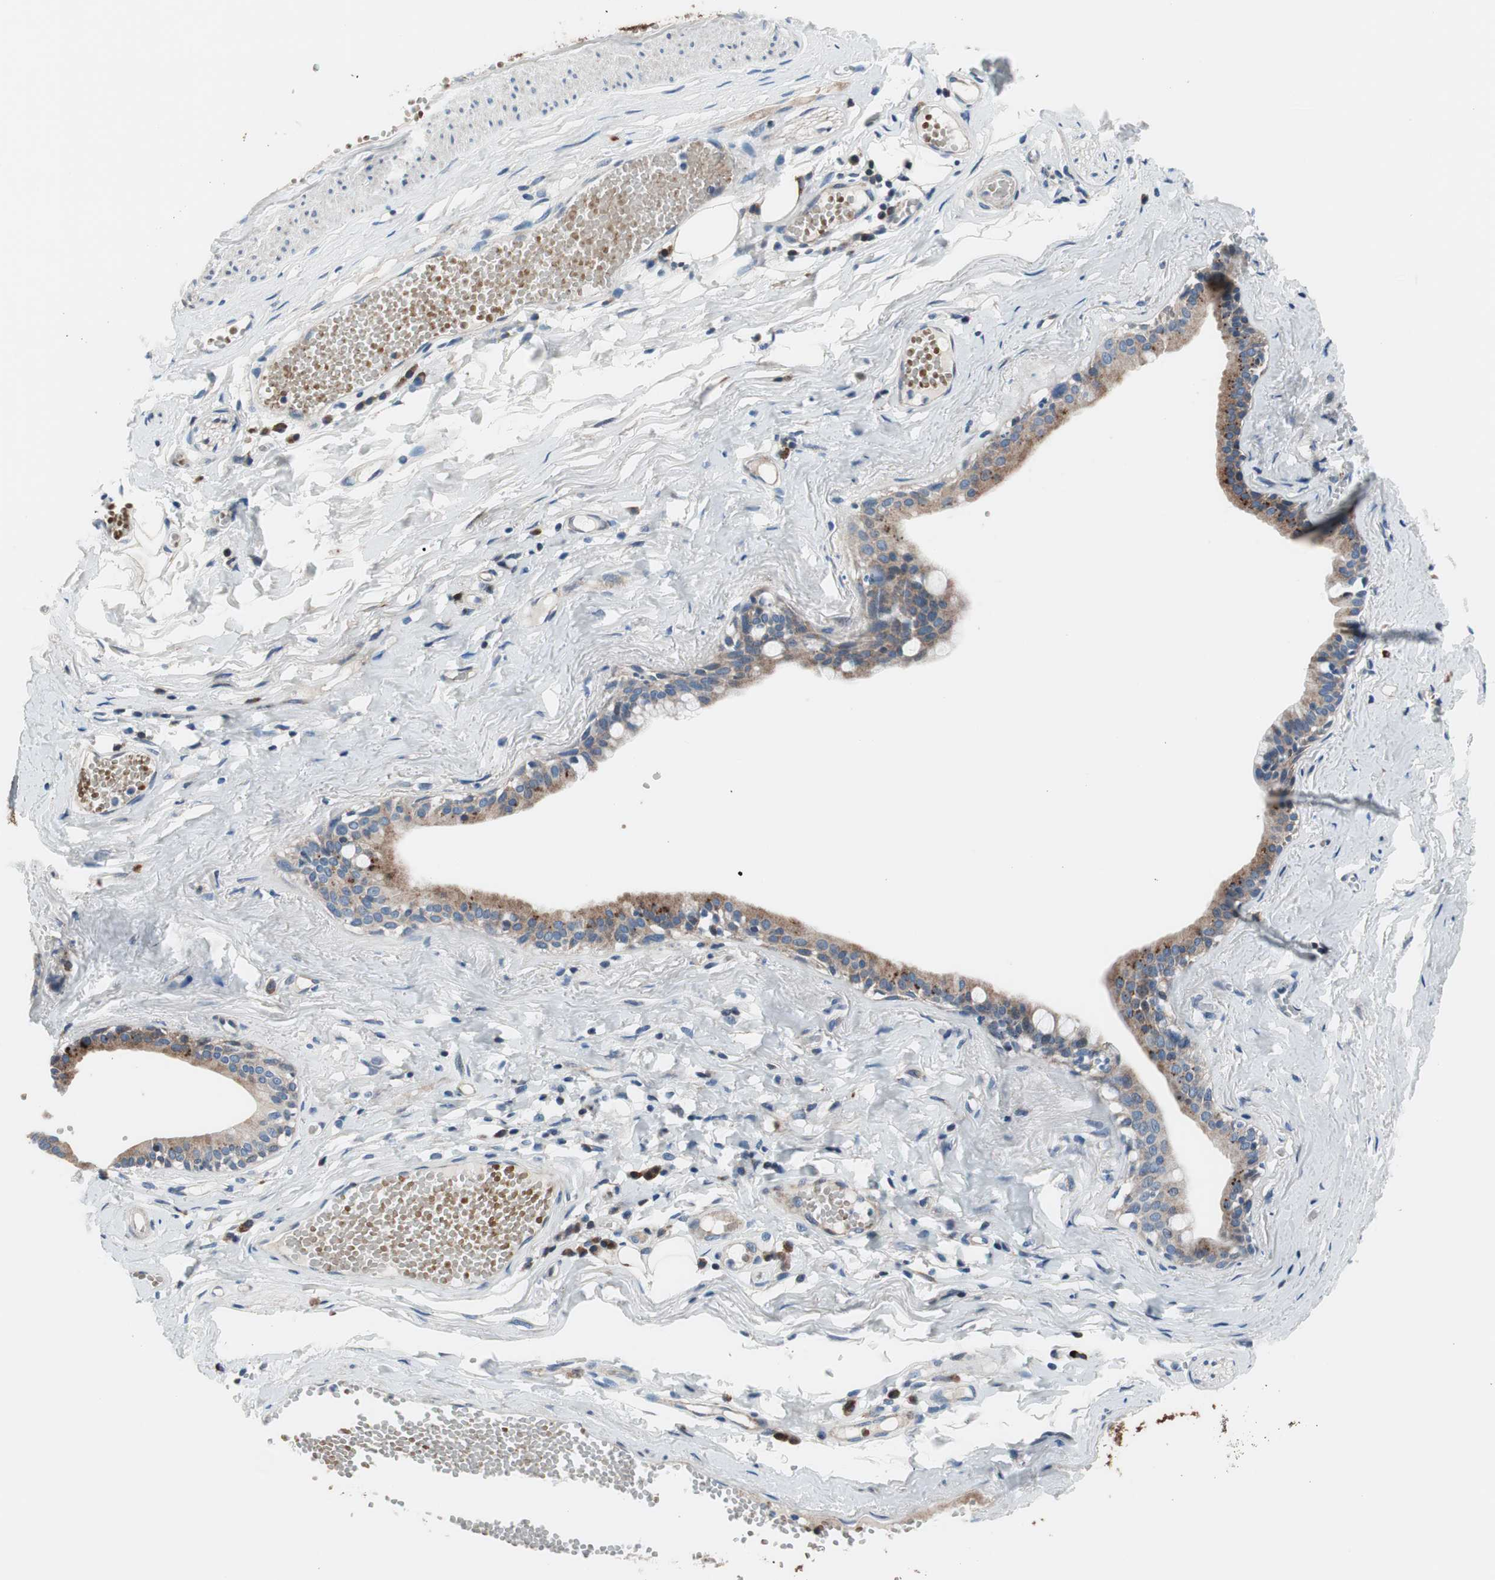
{"staining": {"intensity": "moderate", "quantity": ">75%", "location": "cytoplasmic/membranous"}, "tissue": "adipose tissue", "cell_type": "Adipocytes", "image_type": "normal", "snomed": [{"axis": "morphology", "description": "Normal tissue, NOS"}, {"axis": "morphology", "description": "Adenocarcinoma, NOS"}, {"axis": "topography", "description": "Esophagus"}], "caption": "IHC (DAB) staining of benign human adipose tissue reveals moderate cytoplasmic/membranous protein expression in about >75% of adipocytes.", "gene": "PRDX2", "patient": {"sex": "male", "age": 62}}